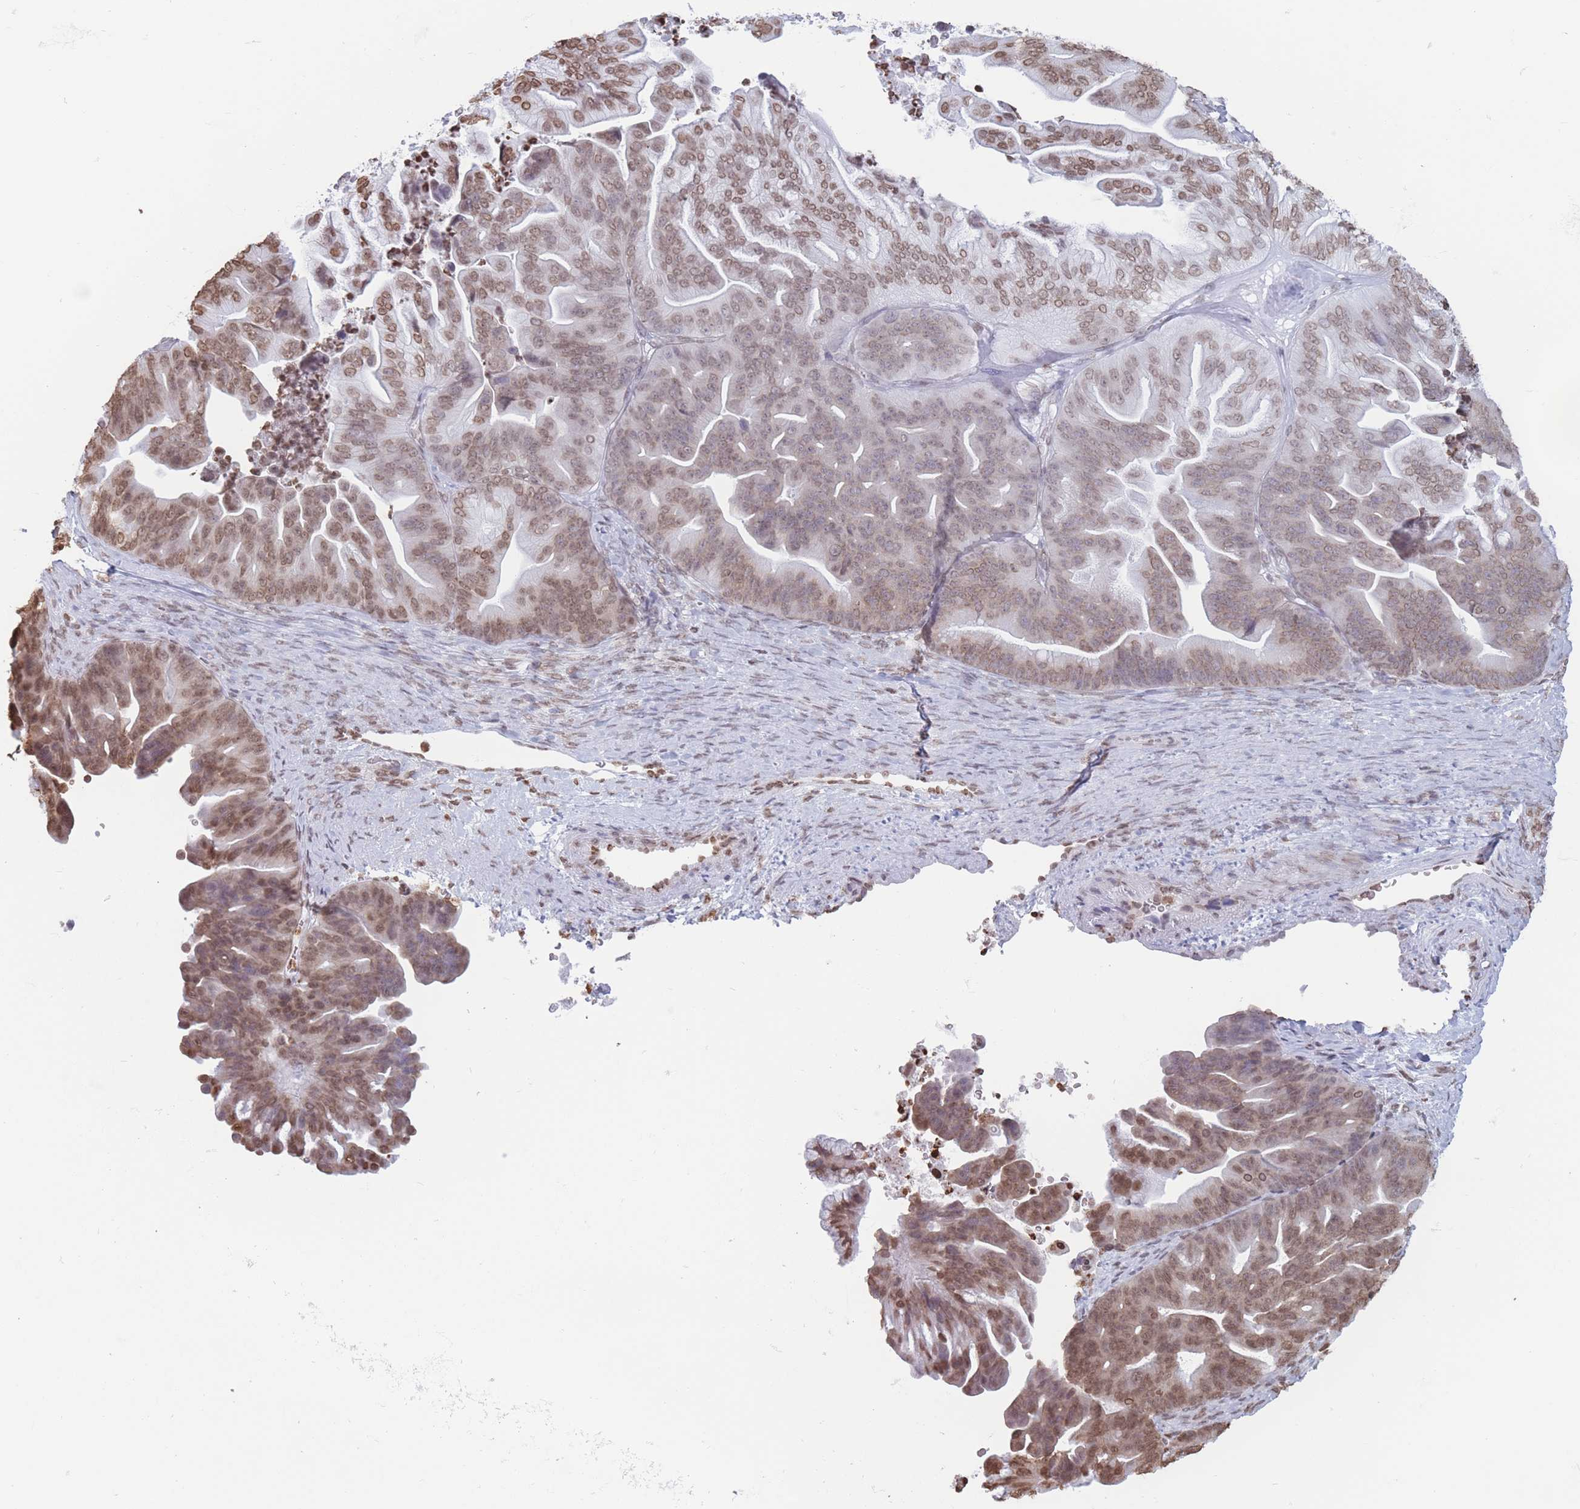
{"staining": {"intensity": "moderate", "quantity": "25%-75%", "location": "nuclear"}, "tissue": "ovarian cancer", "cell_type": "Tumor cells", "image_type": "cancer", "snomed": [{"axis": "morphology", "description": "Cystadenocarcinoma, mucinous, NOS"}, {"axis": "topography", "description": "Ovary"}], "caption": "IHC of mucinous cystadenocarcinoma (ovarian) exhibits medium levels of moderate nuclear expression in approximately 25%-75% of tumor cells. (IHC, brightfield microscopy, high magnification).", "gene": "RYK", "patient": {"sex": "female", "age": 67}}